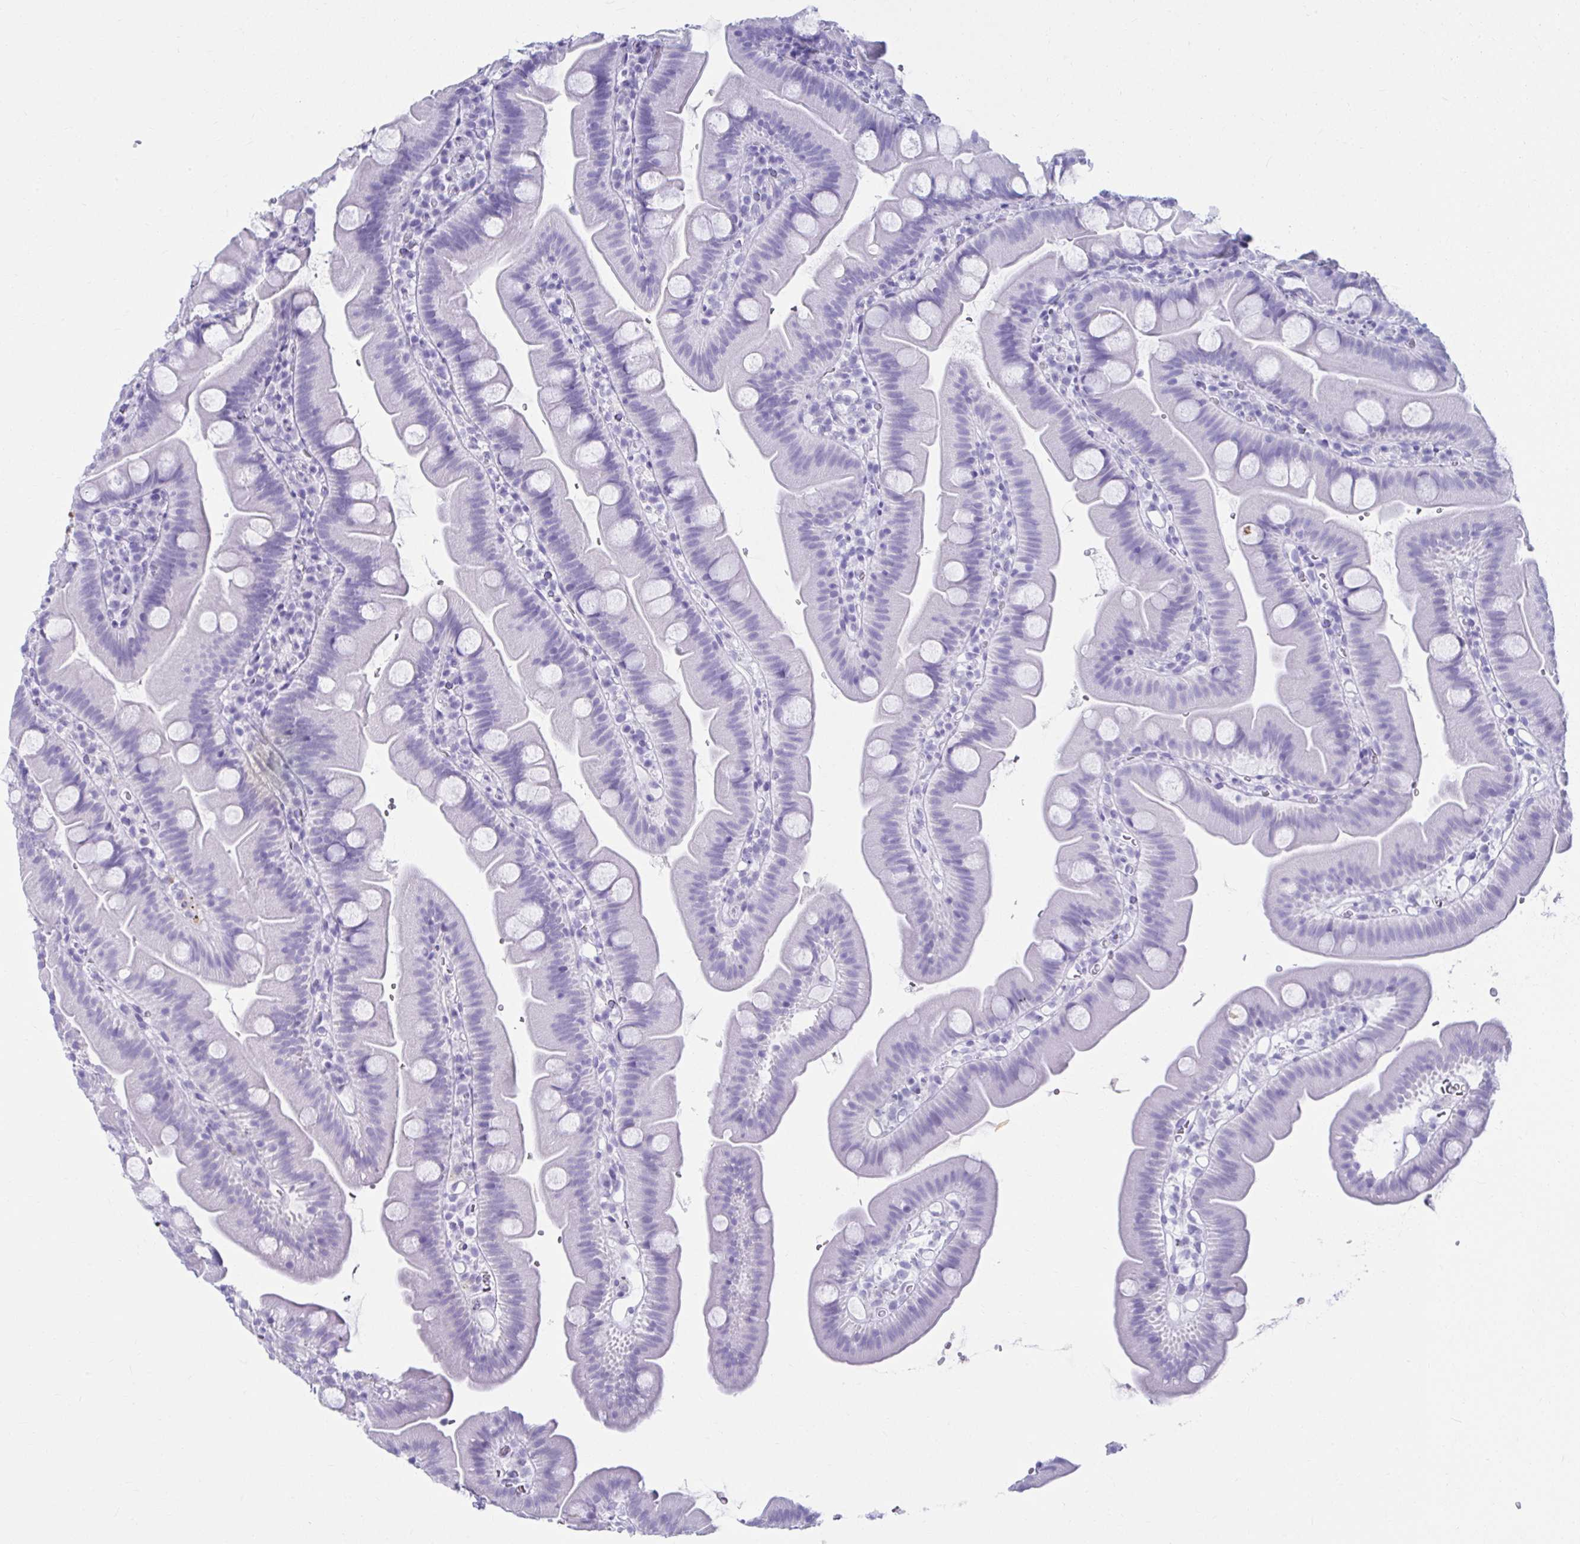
{"staining": {"intensity": "negative", "quantity": "none", "location": "none"}, "tissue": "small intestine", "cell_type": "Glandular cells", "image_type": "normal", "snomed": [{"axis": "morphology", "description": "Normal tissue, NOS"}, {"axis": "topography", "description": "Small intestine"}], "caption": "IHC of benign small intestine demonstrates no positivity in glandular cells.", "gene": "ATP4B", "patient": {"sex": "female", "age": 68}}